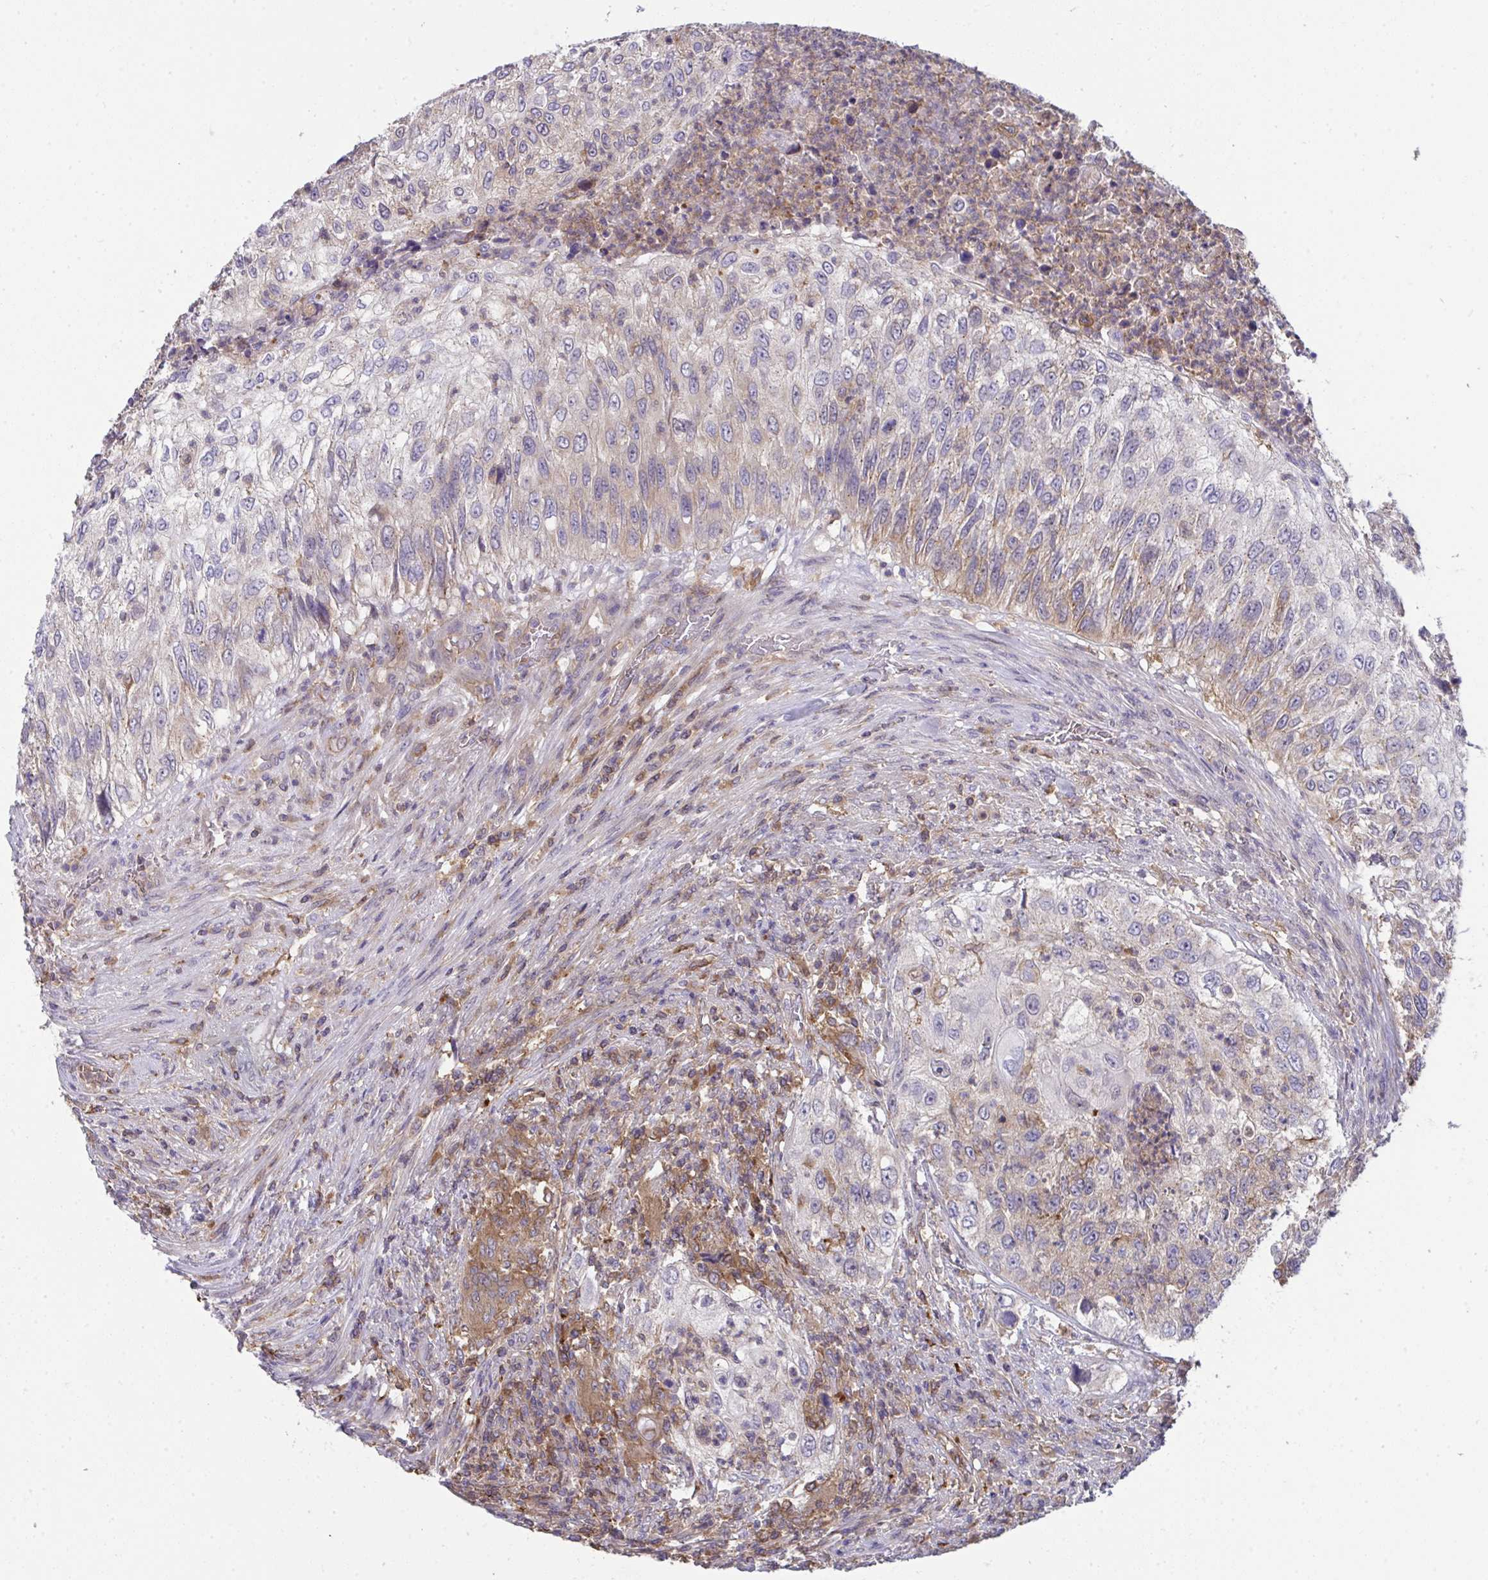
{"staining": {"intensity": "moderate", "quantity": "25%-75%", "location": "cytoplasmic/membranous"}, "tissue": "urothelial cancer", "cell_type": "Tumor cells", "image_type": "cancer", "snomed": [{"axis": "morphology", "description": "Urothelial carcinoma, High grade"}, {"axis": "topography", "description": "Urinary bladder"}], "caption": "Tumor cells reveal moderate cytoplasmic/membranous expression in approximately 25%-75% of cells in urothelial carcinoma (high-grade).", "gene": "ALDH16A1", "patient": {"sex": "female", "age": 60}}